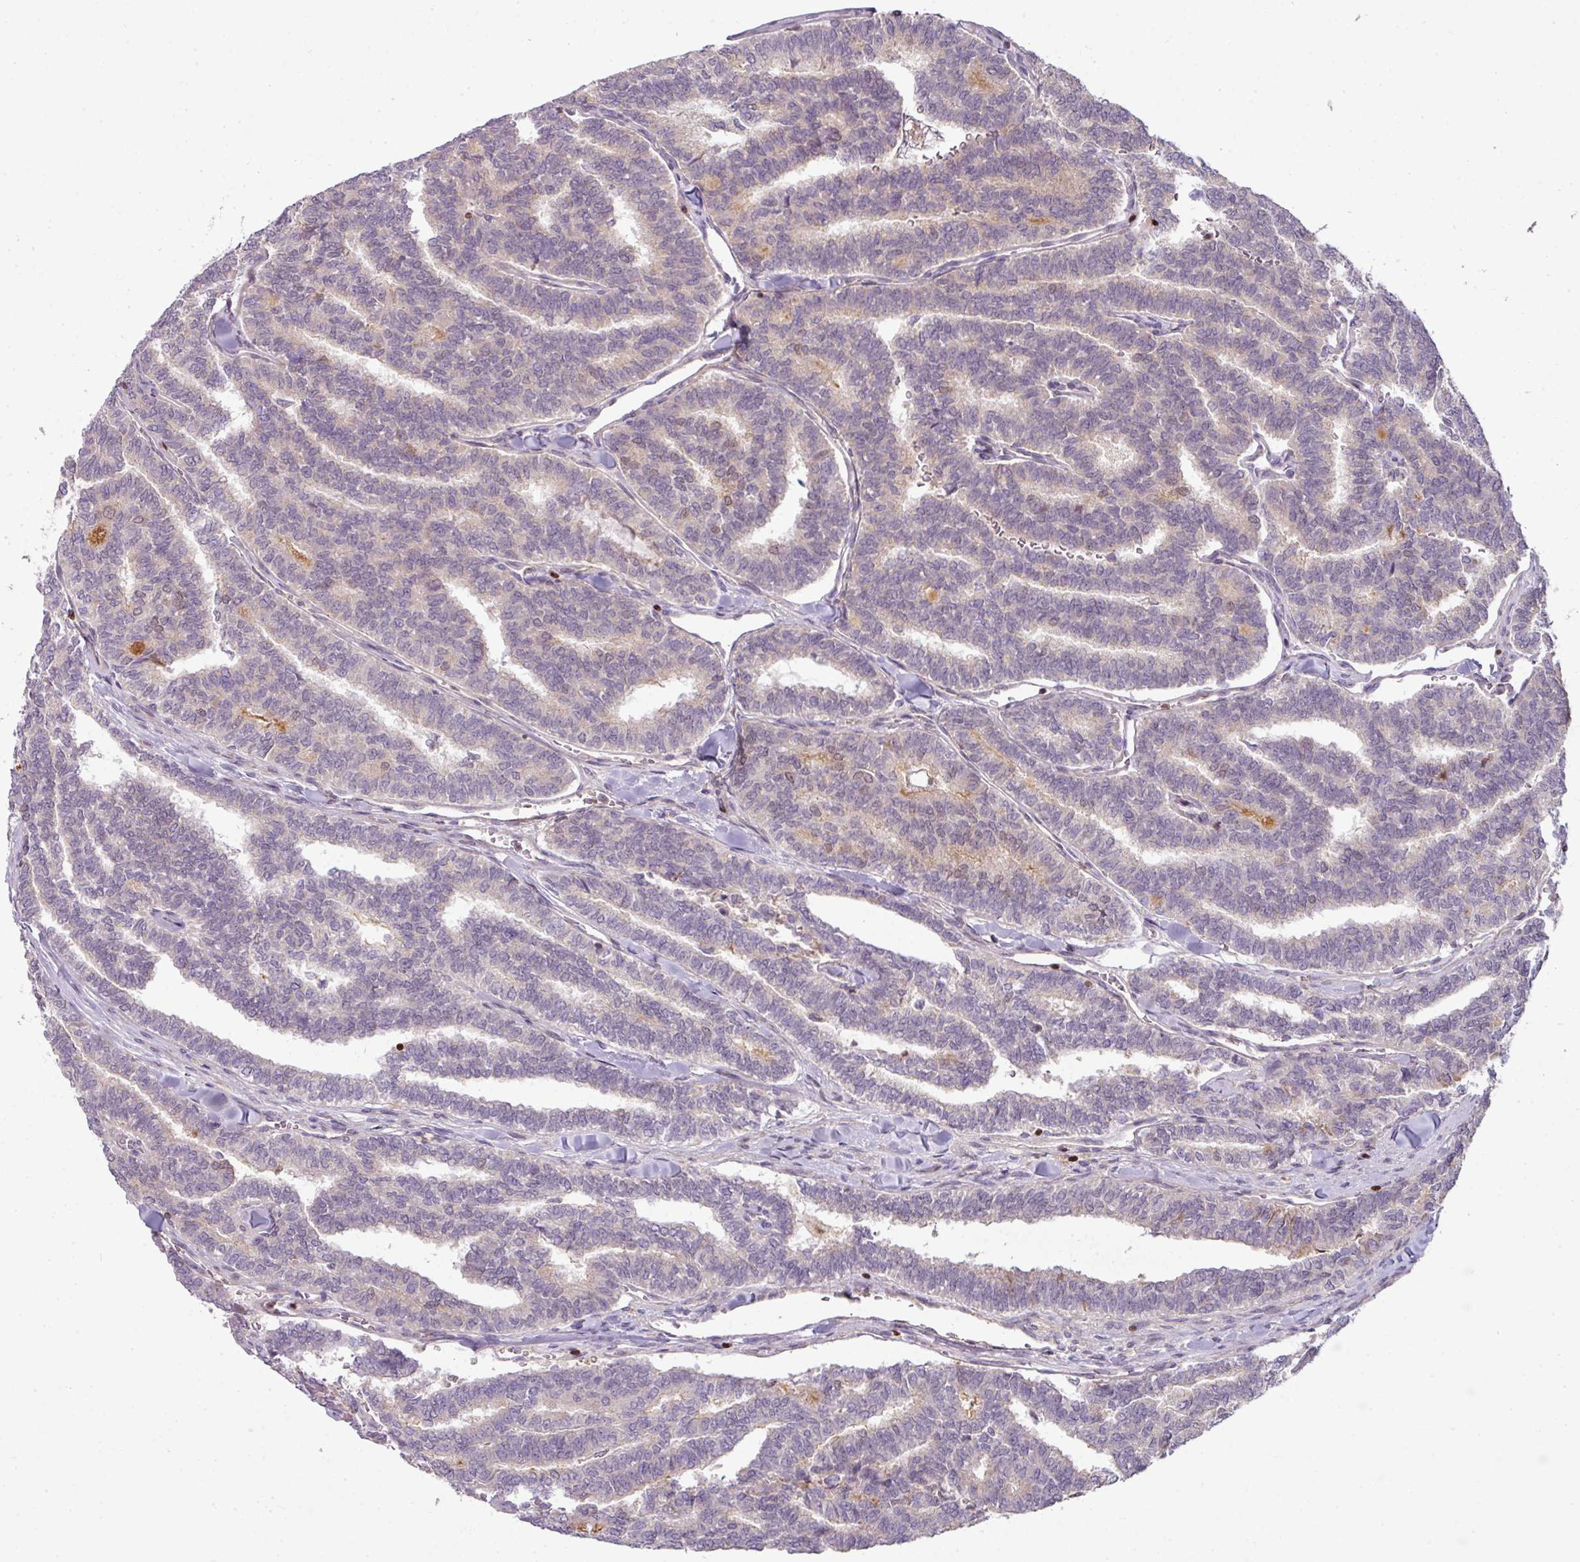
{"staining": {"intensity": "weak", "quantity": "<25%", "location": "cytoplasmic/membranous"}, "tissue": "thyroid cancer", "cell_type": "Tumor cells", "image_type": "cancer", "snomed": [{"axis": "morphology", "description": "Papillary adenocarcinoma, NOS"}, {"axis": "topography", "description": "Thyroid gland"}], "caption": "High magnification brightfield microscopy of thyroid papillary adenocarcinoma stained with DAB (brown) and counterstained with hematoxylin (blue): tumor cells show no significant staining. (Brightfield microscopy of DAB (3,3'-diaminobenzidine) immunohistochemistry (IHC) at high magnification).", "gene": "STAT5A", "patient": {"sex": "female", "age": 35}}